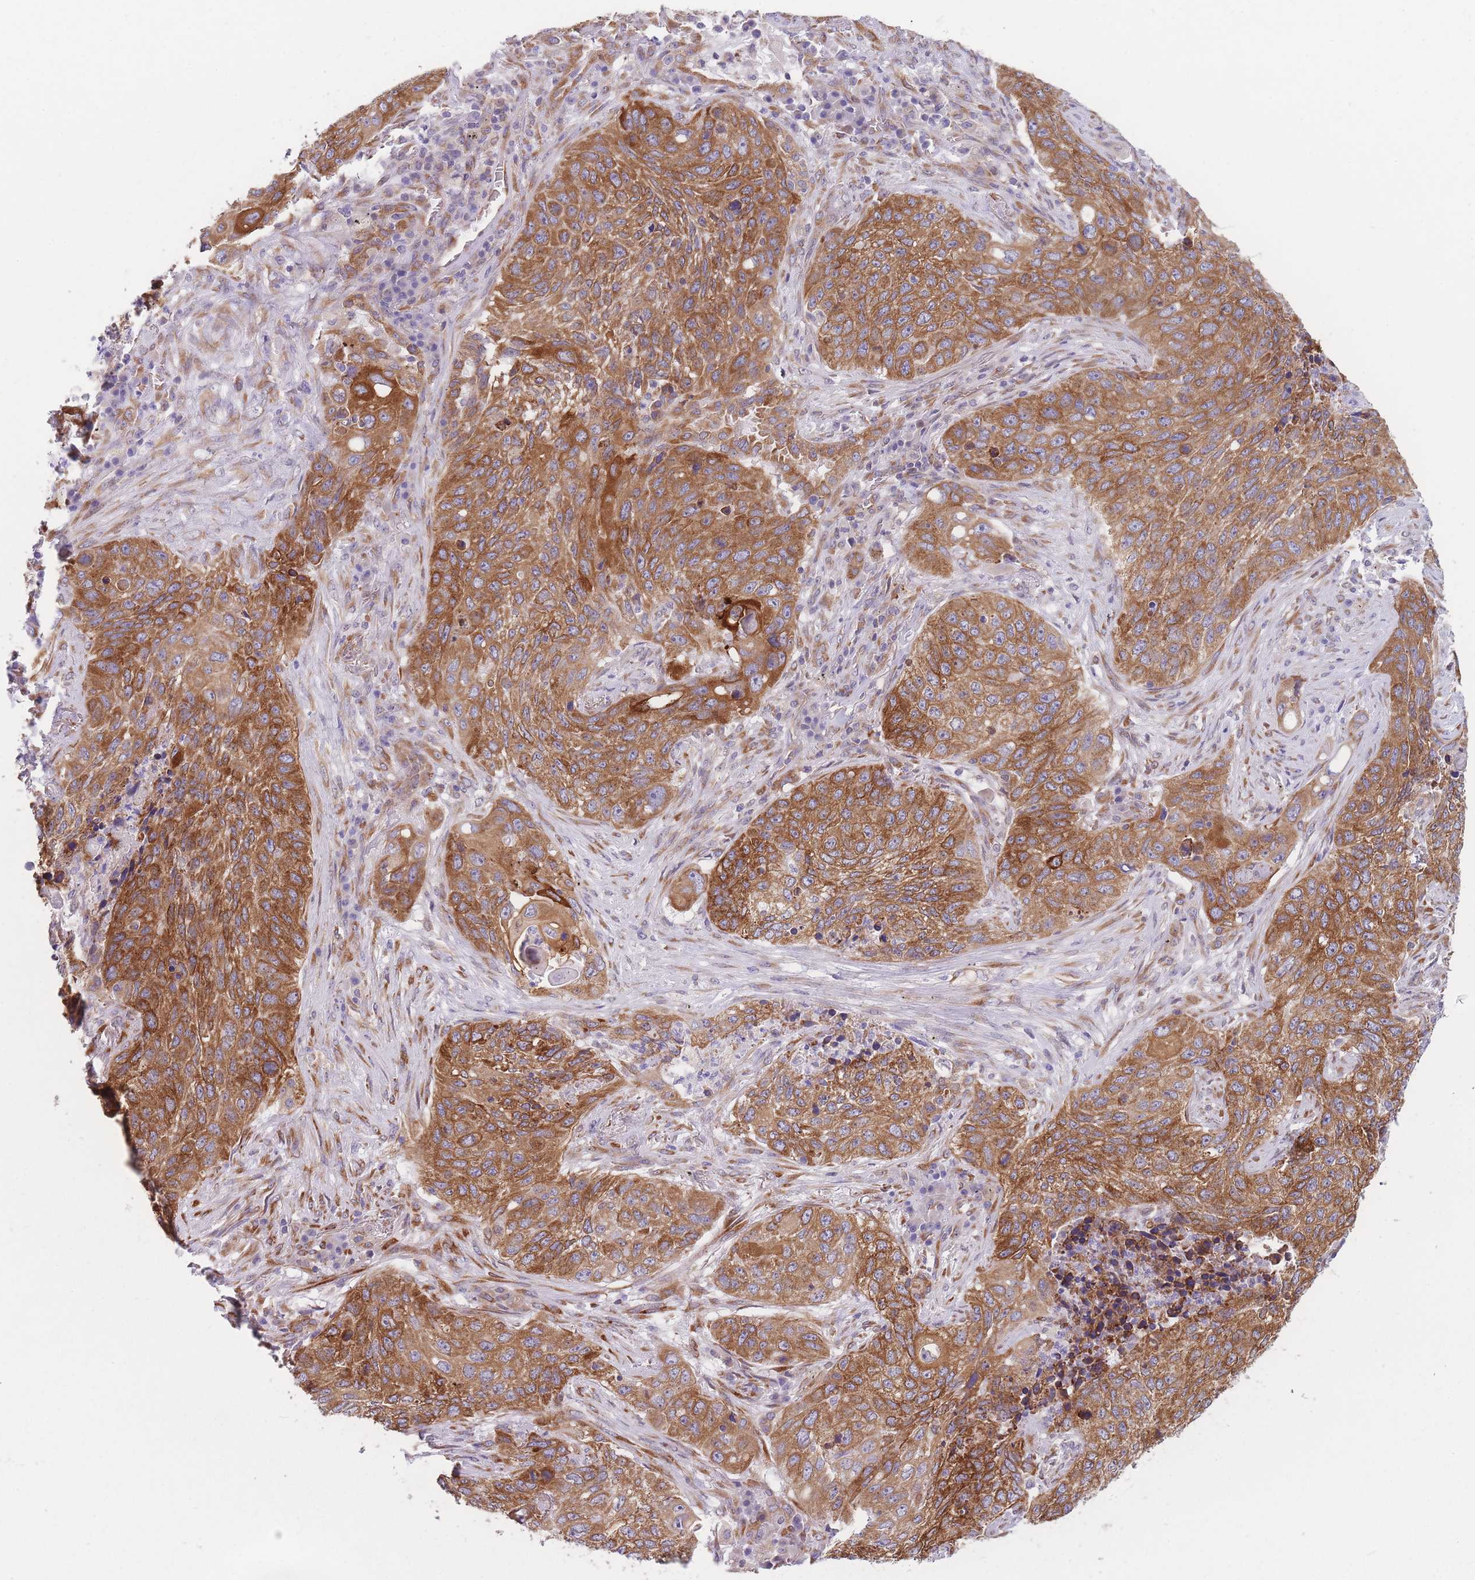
{"staining": {"intensity": "moderate", "quantity": ">75%", "location": "cytoplasmic/membranous"}, "tissue": "lung cancer", "cell_type": "Tumor cells", "image_type": "cancer", "snomed": [{"axis": "morphology", "description": "Squamous cell carcinoma, NOS"}, {"axis": "topography", "description": "Lung"}], "caption": "This is an image of immunohistochemistry (IHC) staining of lung cancer, which shows moderate expression in the cytoplasmic/membranous of tumor cells.", "gene": "AK9", "patient": {"sex": "female", "age": 63}}